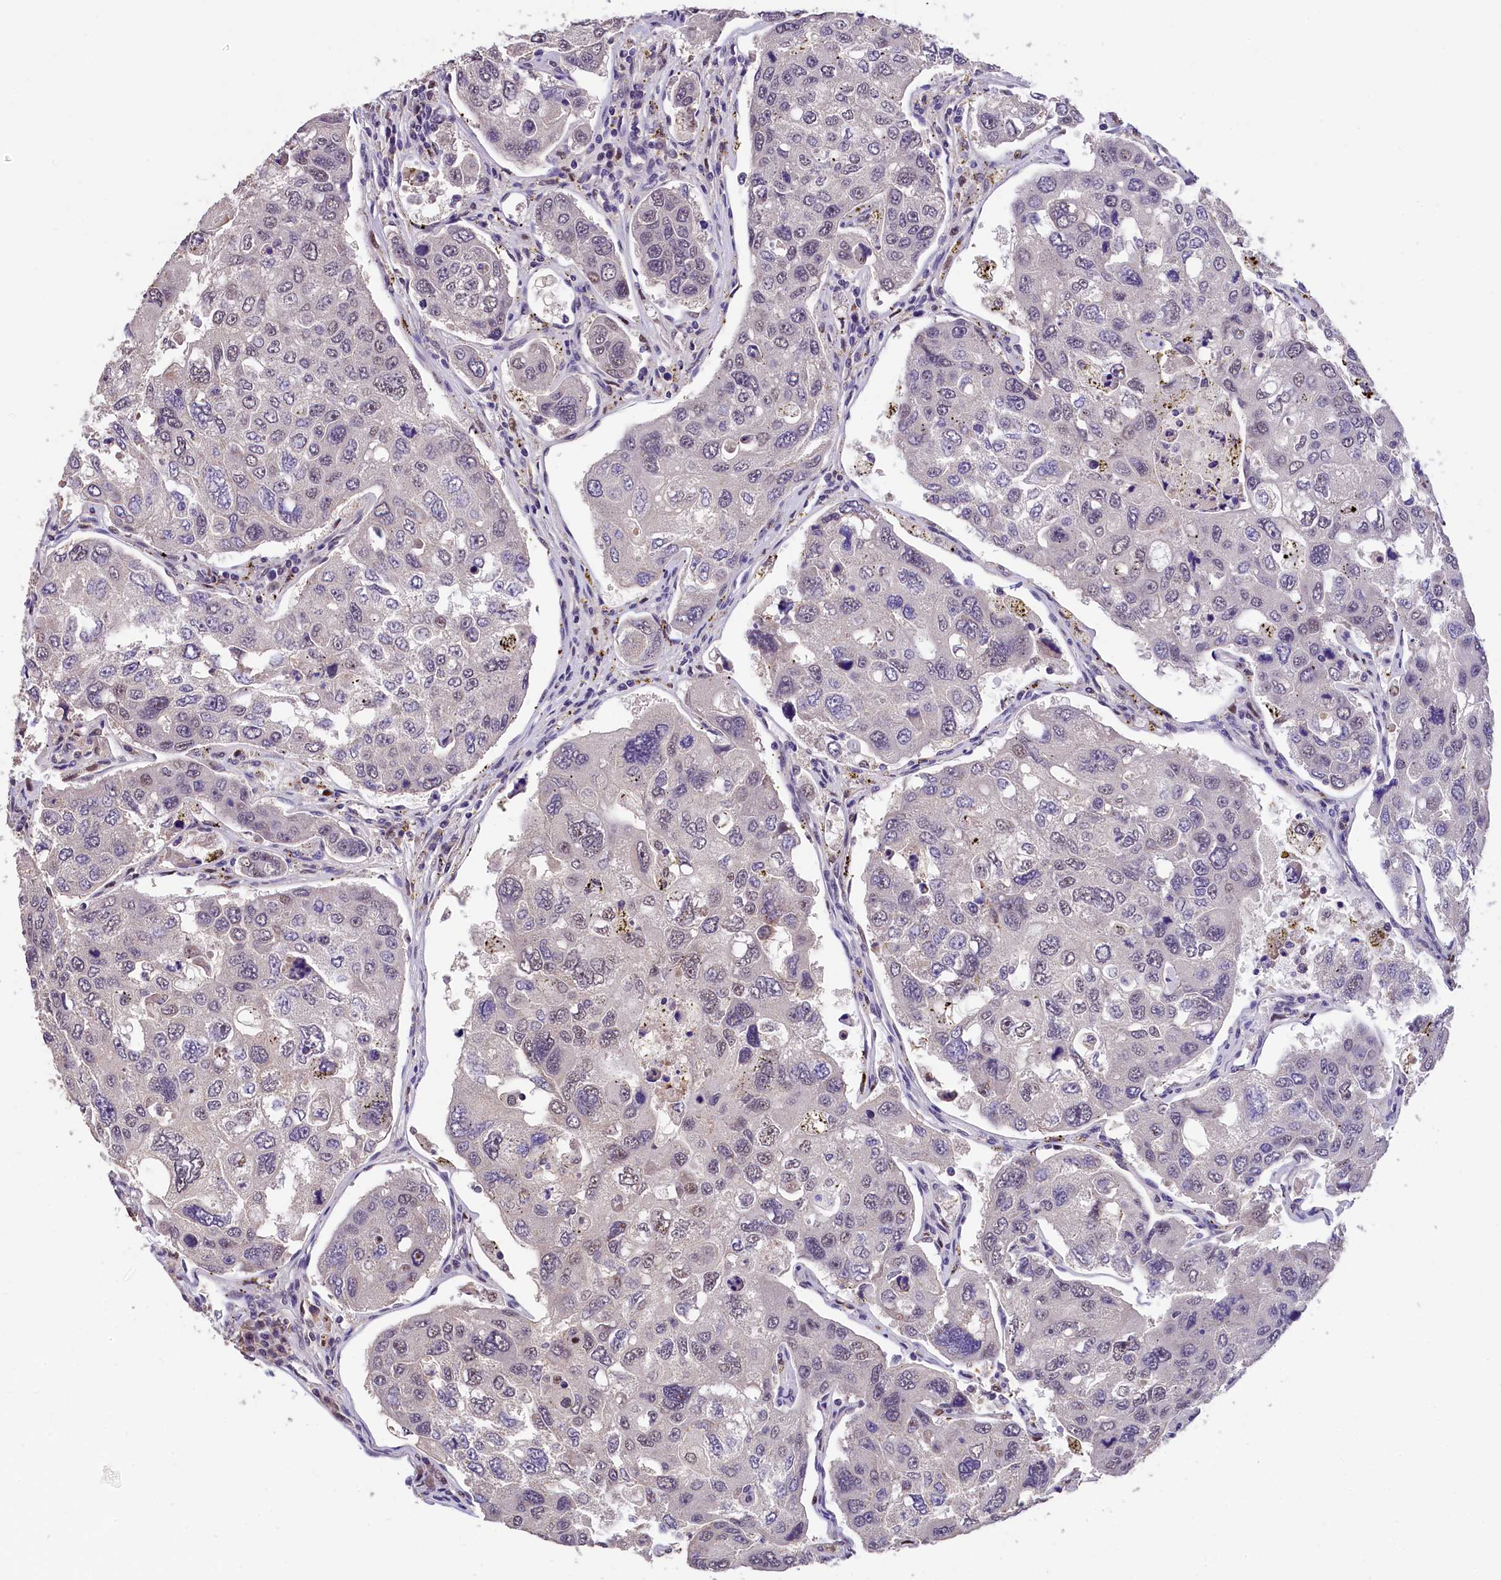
{"staining": {"intensity": "negative", "quantity": "none", "location": "none"}, "tissue": "urothelial cancer", "cell_type": "Tumor cells", "image_type": "cancer", "snomed": [{"axis": "morphology", "description": "Urothelial carcinoma, High grade"}, {"axis": "topography", "description": "Lymph node"}, {"axis": "topography", "description": "Urinary bladder"}], "caption": "IHC of human high-grade urothelial carcinoma displays no staining in tumor cells.", "gene": "HECTD4", "patient": {"sex": "male", "age": 51}}